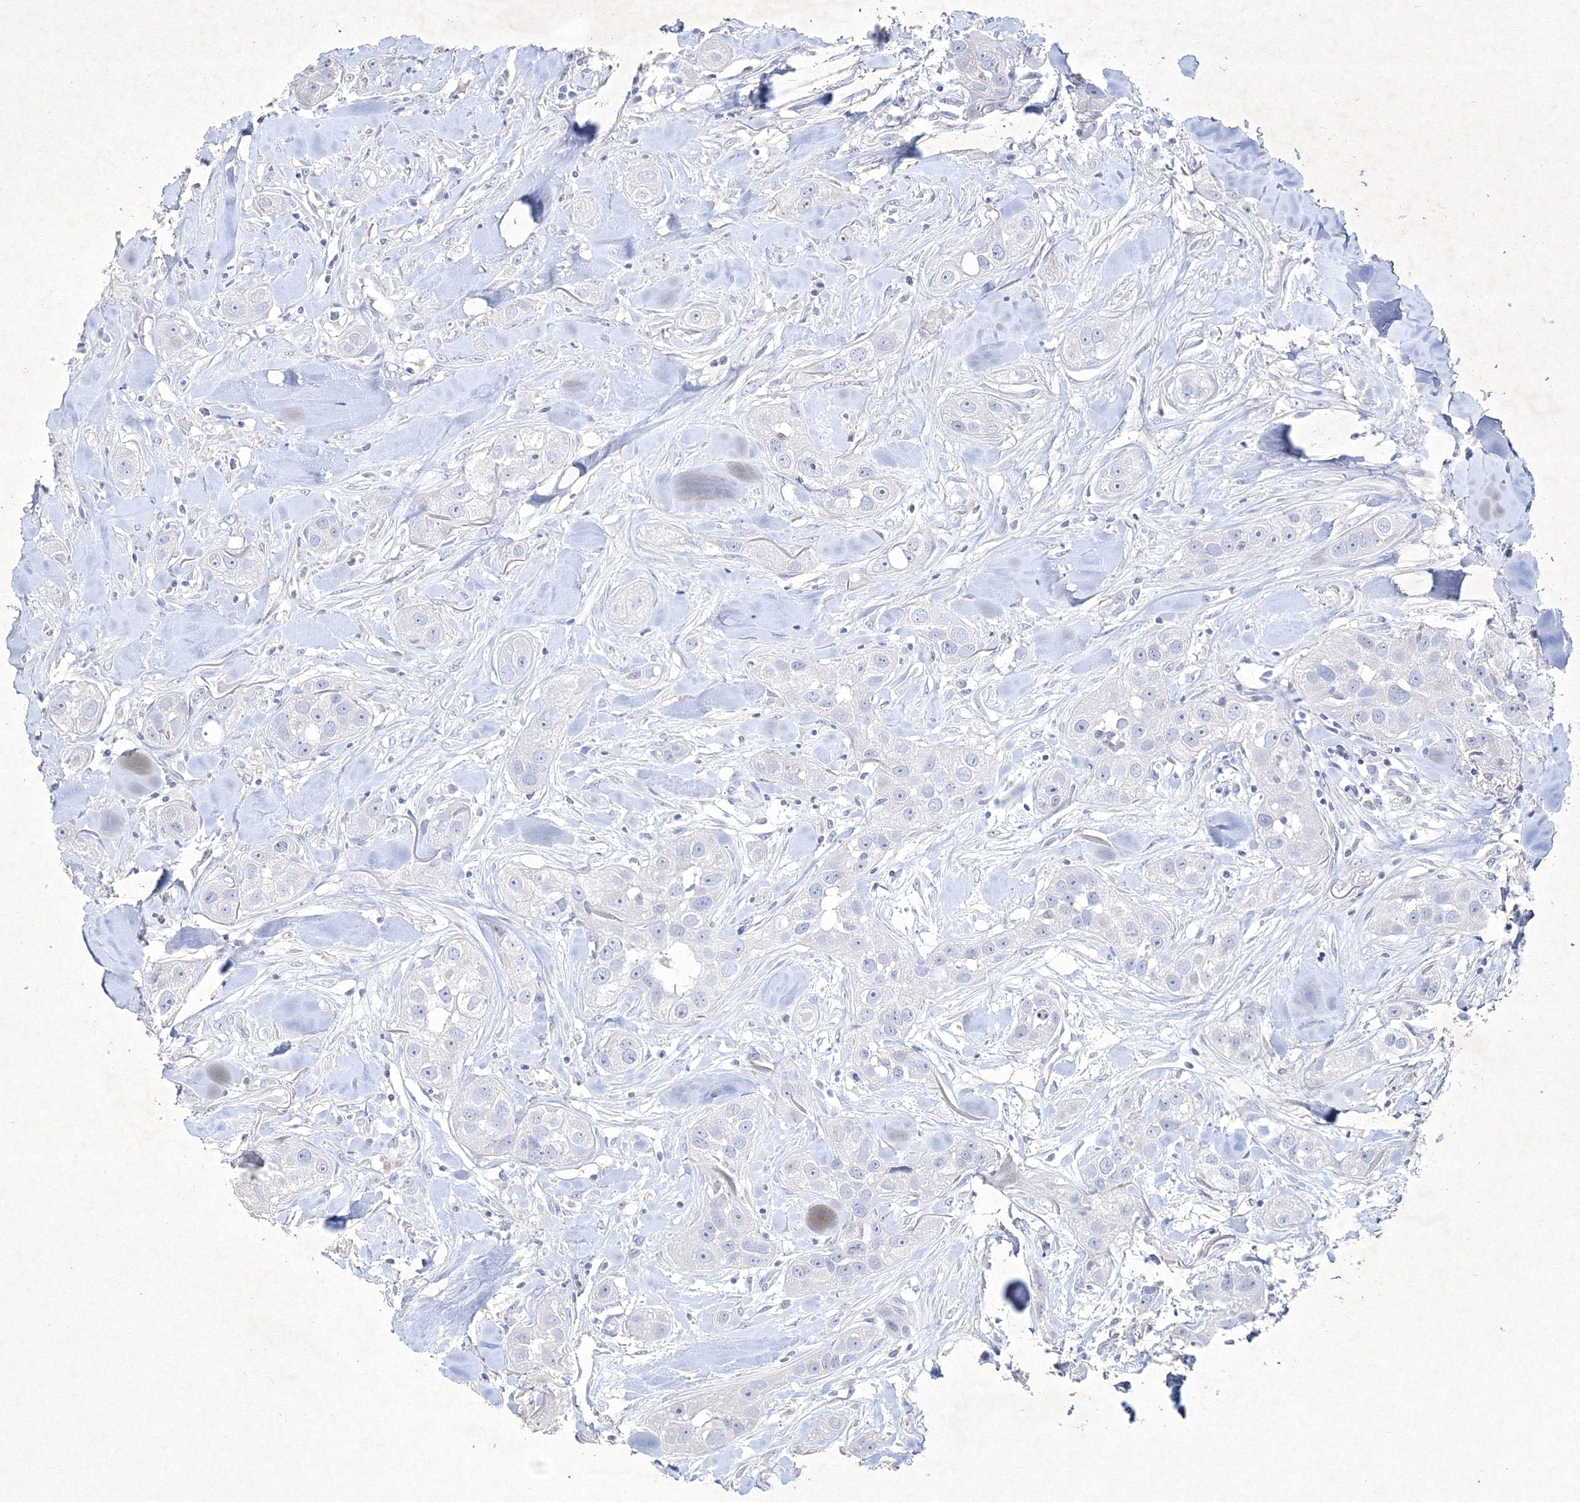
{"staining": {"intensity": "negative", "quantity": "none", "location": "none"}, "tissue": "head and neck cancer", "cell_type": "Tumor cells", "image_type": "cancer", "snomed": [{"axis": "morphology", "description": "Normal tissue, NOS"}, {"axis": "morphology", "description": "Squamous cell carcinoma, NOS"}, {"axis": "topography", "description": "Skeletal muscle"}, {"axis": "topography", "description": "Head-Neck"}], "caption": "Immunohistochemical staining of head and neck cancer exhibits no significant expression in tumor cells.", "gene": "CXXC4", "patient": {"sex": "male", "age": 51}}